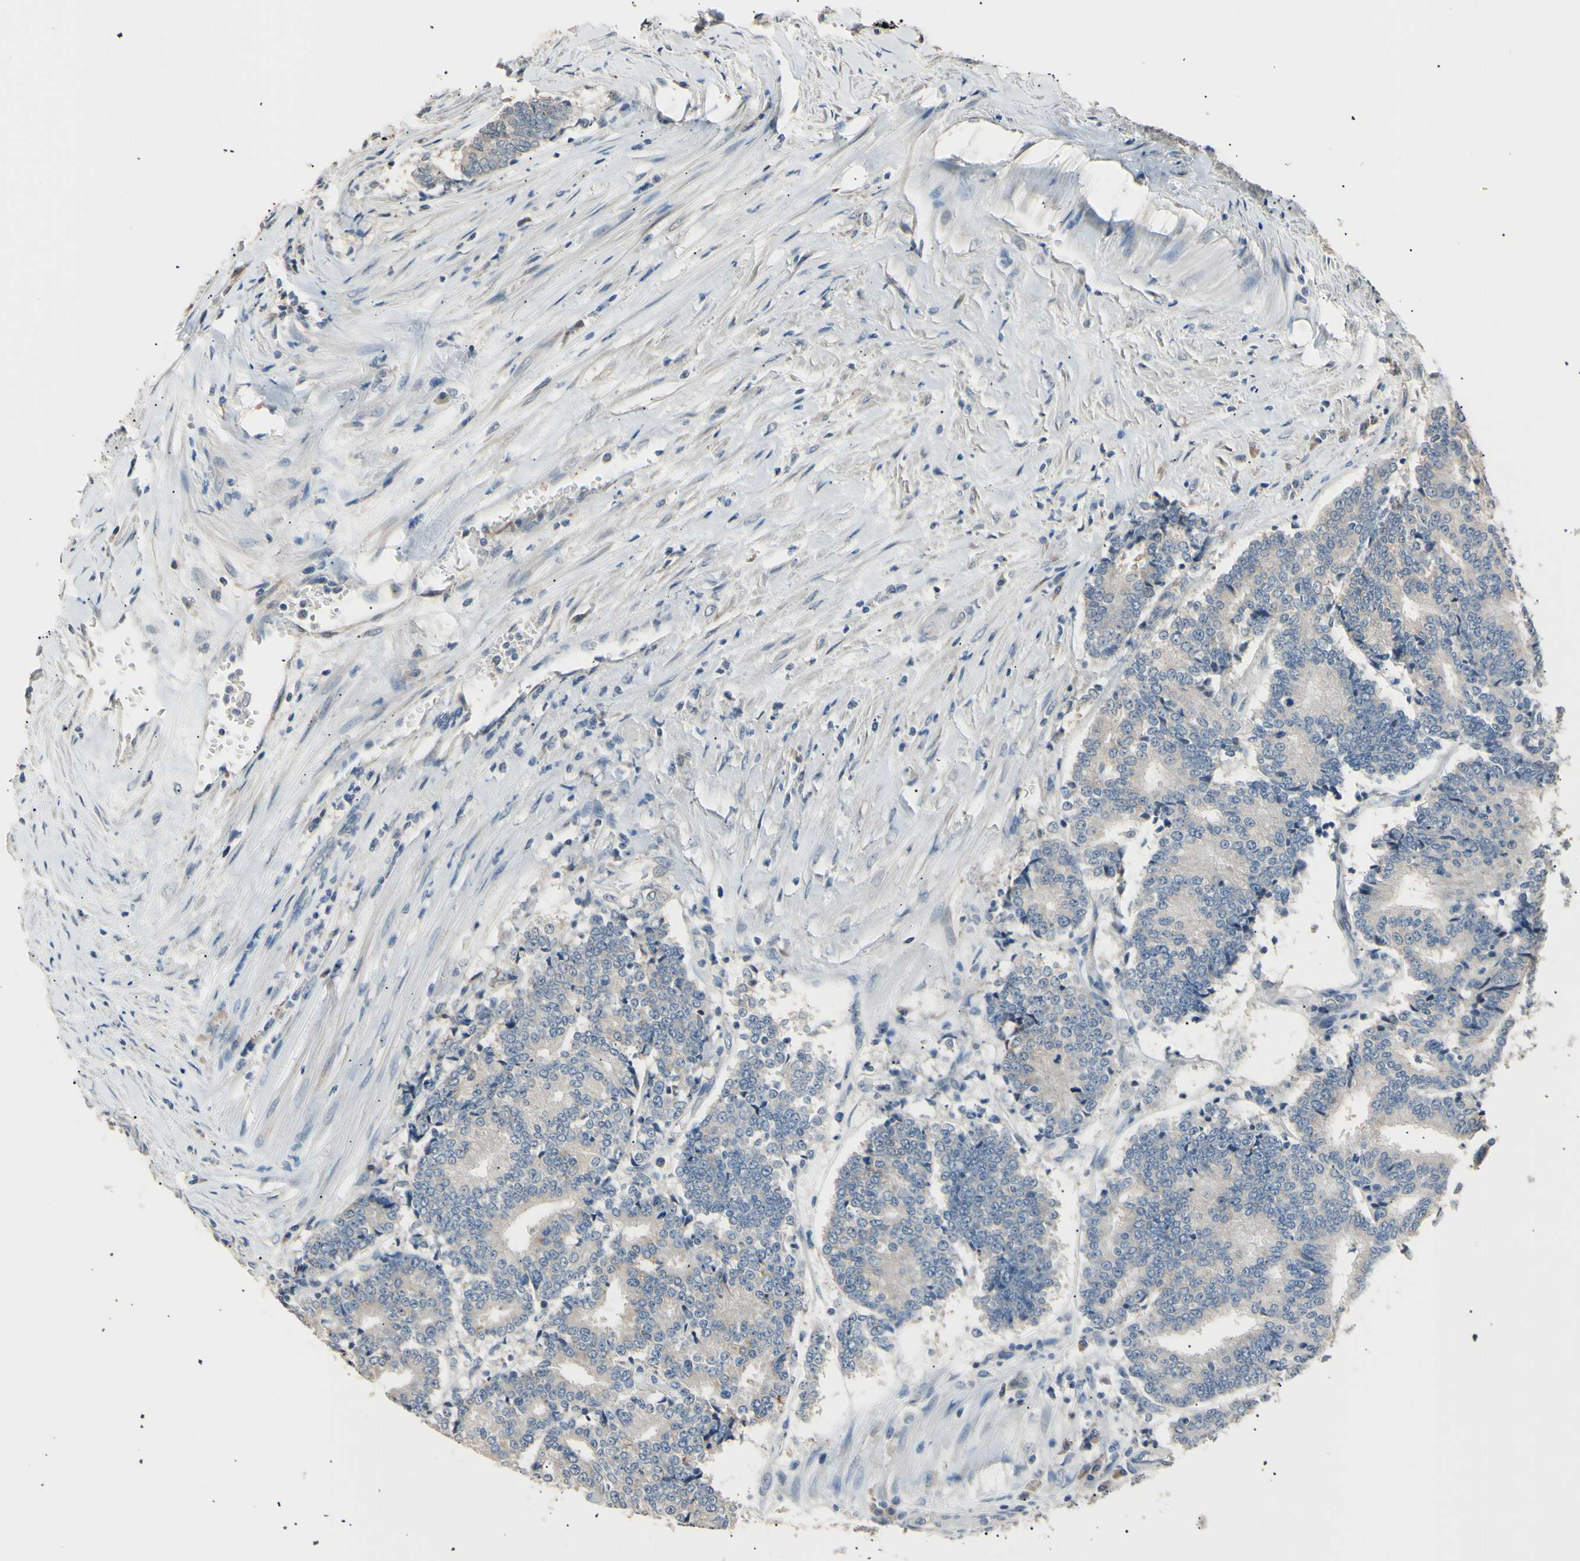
{"staining": {"intensity": "negative", "quantity": "none", "location": "none"}, "tissue": "prostate cancer", "cell_type": "Tumor cells", "image_type": "cancer", "snomed": [{"axis": "morphology", "description": "Normal tissue, NOS"}, {"axis": "morphology", "description": "Adenocarcinoma, High grade"}, {"axis": "topography", "description": "Prostate"}, {"axis": "topography", "description": "Seminal veicle"}], "caption": "Immunohistochemical staining of prostate cancer (high-grade adenocarcinoma) demonstrates no significant positivity in tumor cells.", "gene": "LDLR", "patient": {"sex": "male", "age": 55}}